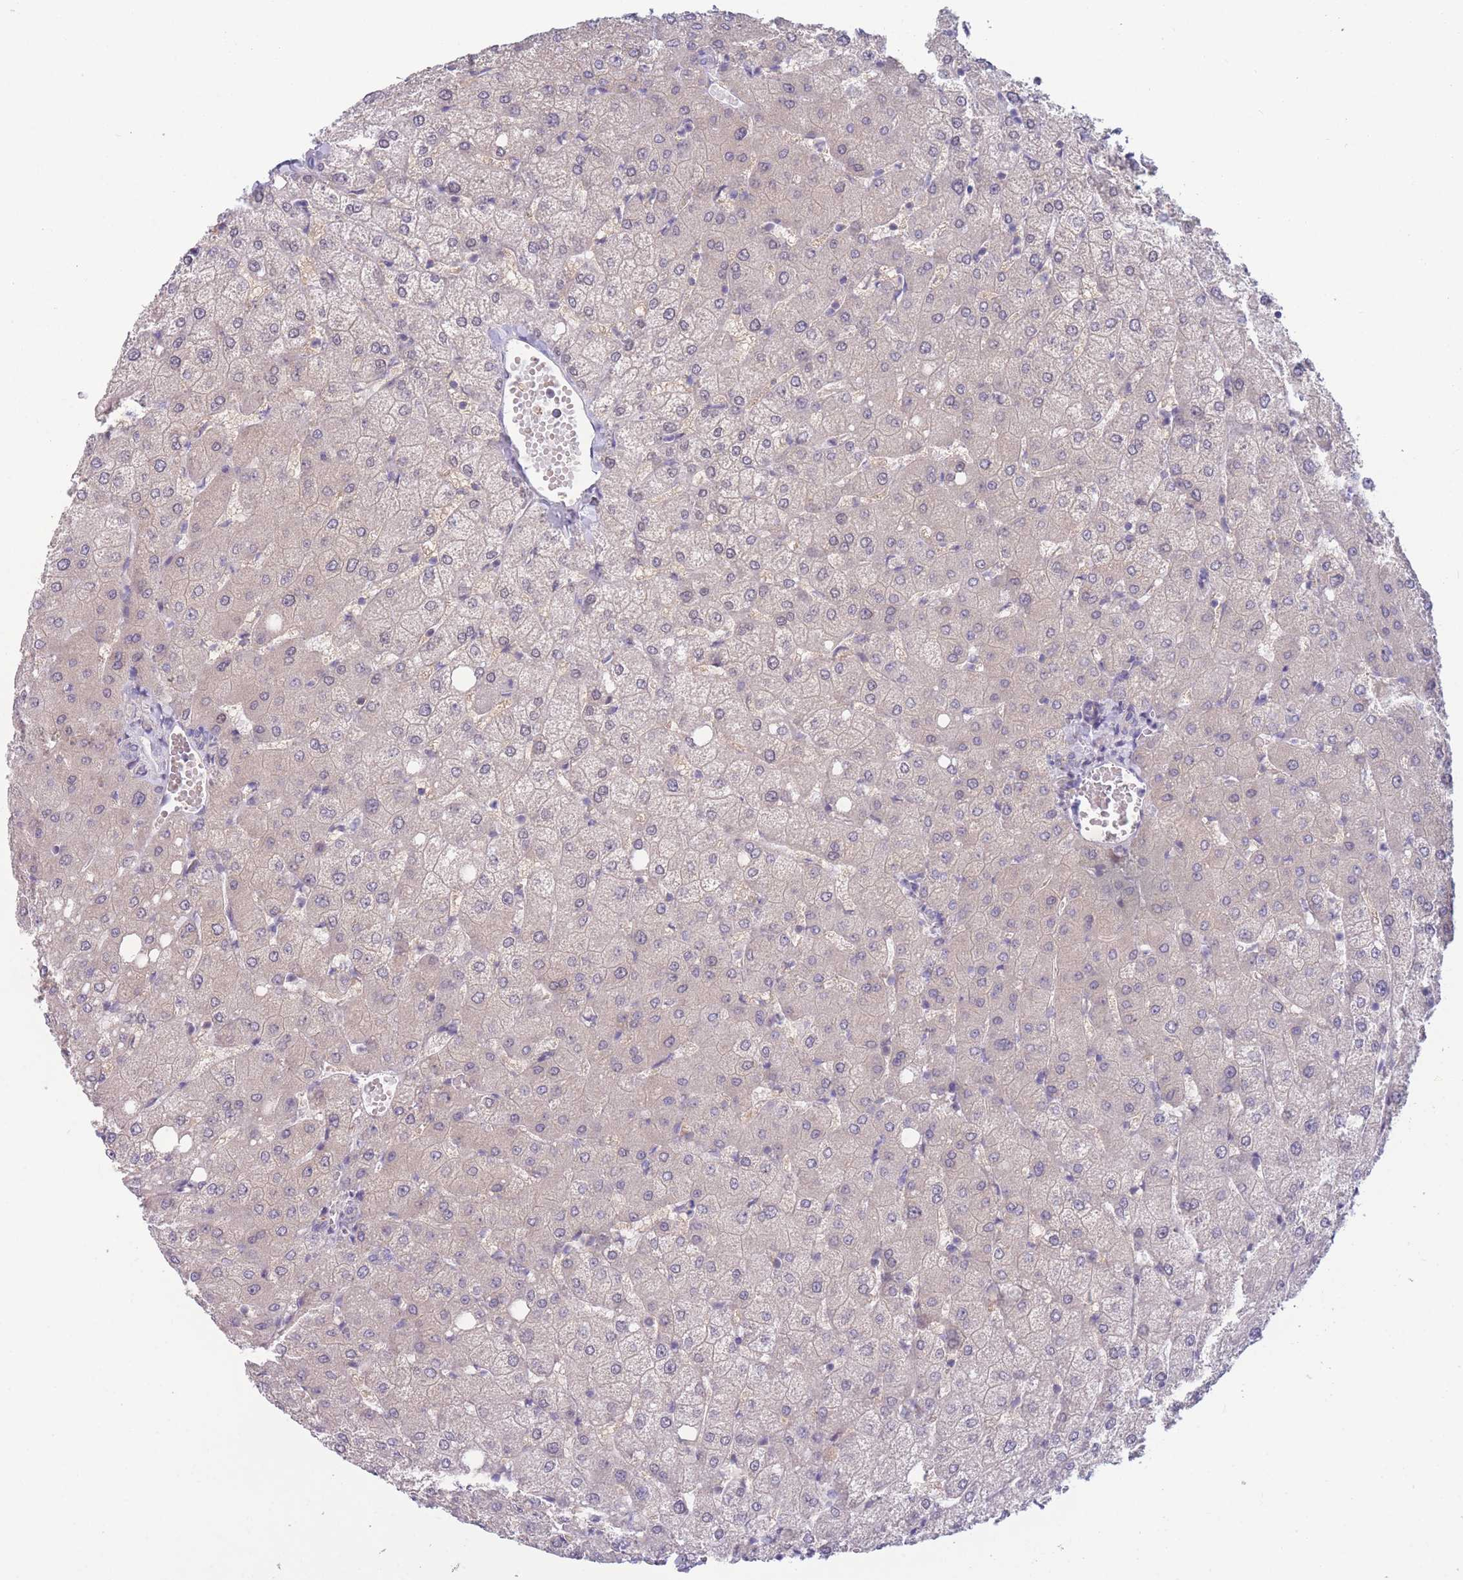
{"staining": {"intensity": "negative", "quantity": "none", "location": "none"}, "tissue": "liver", "cell_type": "Cholangiocytes", "image_type": "normal", "snomed": [{"axis": "morphology", "description": "Normal tissue, NOS"}, {"axis": "topography", "description": "Liver"}], "caption": "High magnification brightfield microscopy of benign liver stained with DAB (brown) and counterstained with hematoxylin (blue): cholangiocytes show no significant staining. (Brightfield microscopy of DAB (3,3'-diaminobenzidine) immunohistochemistry (IHC) at high magnification).", "gene": "PDE4A", "patient": {"sex": "female", "age": 54}}